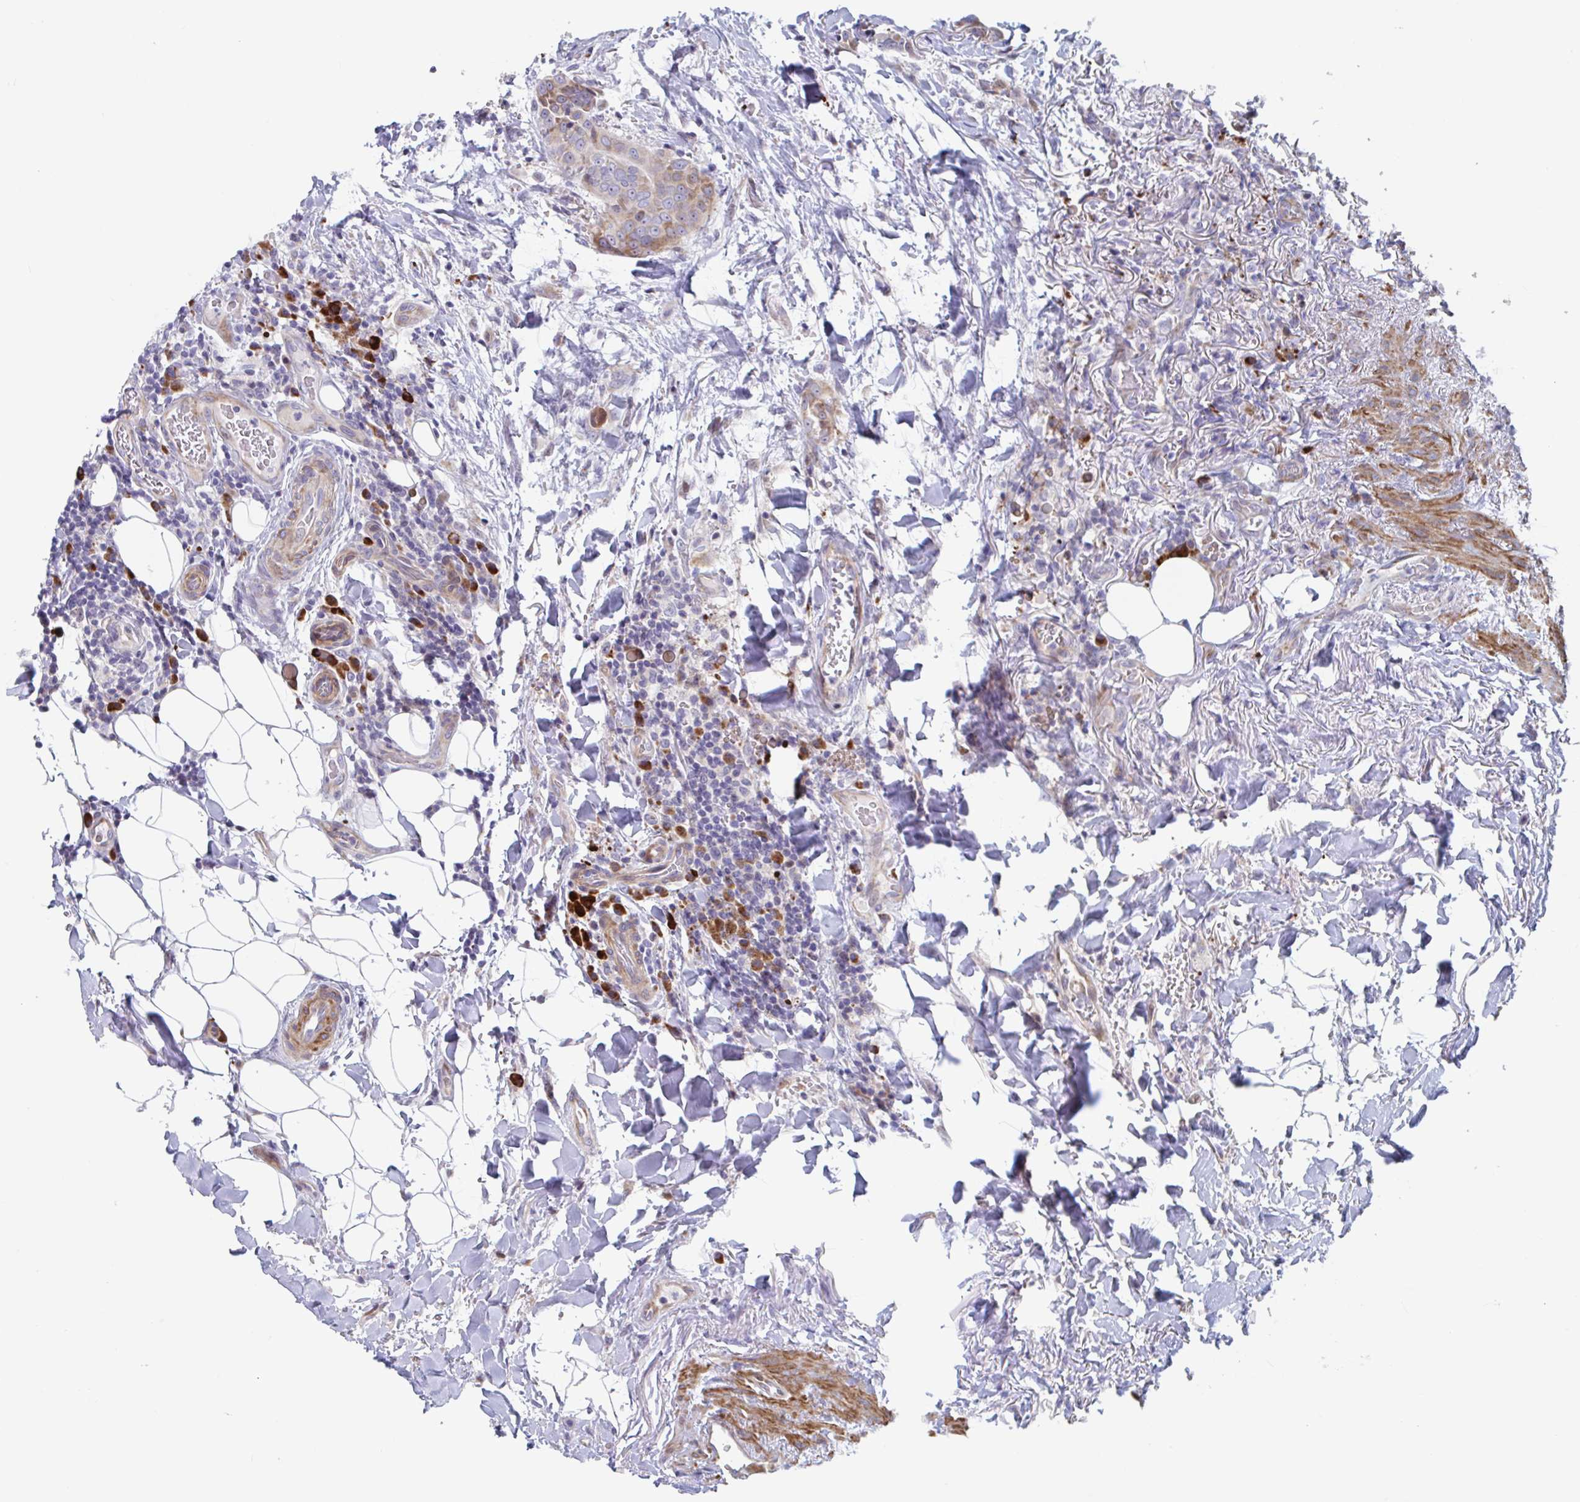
{"staining": {"intensity": "moderate", "quantity": ">75%", "location": "cytoplasmic/membranous"}, "tissue": "thyroid cancer", "cell_type": "Tumor cells", "image_type": "cancer", "snomed": [{"axis": "morphology", "description": "Papillary adenocarcinoma, NOS"}, {"axis": "topography", "description": "Thyroid gland"}], "caption": "DAB (3,3'-diaminobenzidine) immunohistochemical staining of human thyroid cancer demonstrates moderate cytoplasmic/membranous protein staining in approximately >75% of tumor cells.", "gene": "DUXA", "patient": {"sex": "male", "age": 61}}